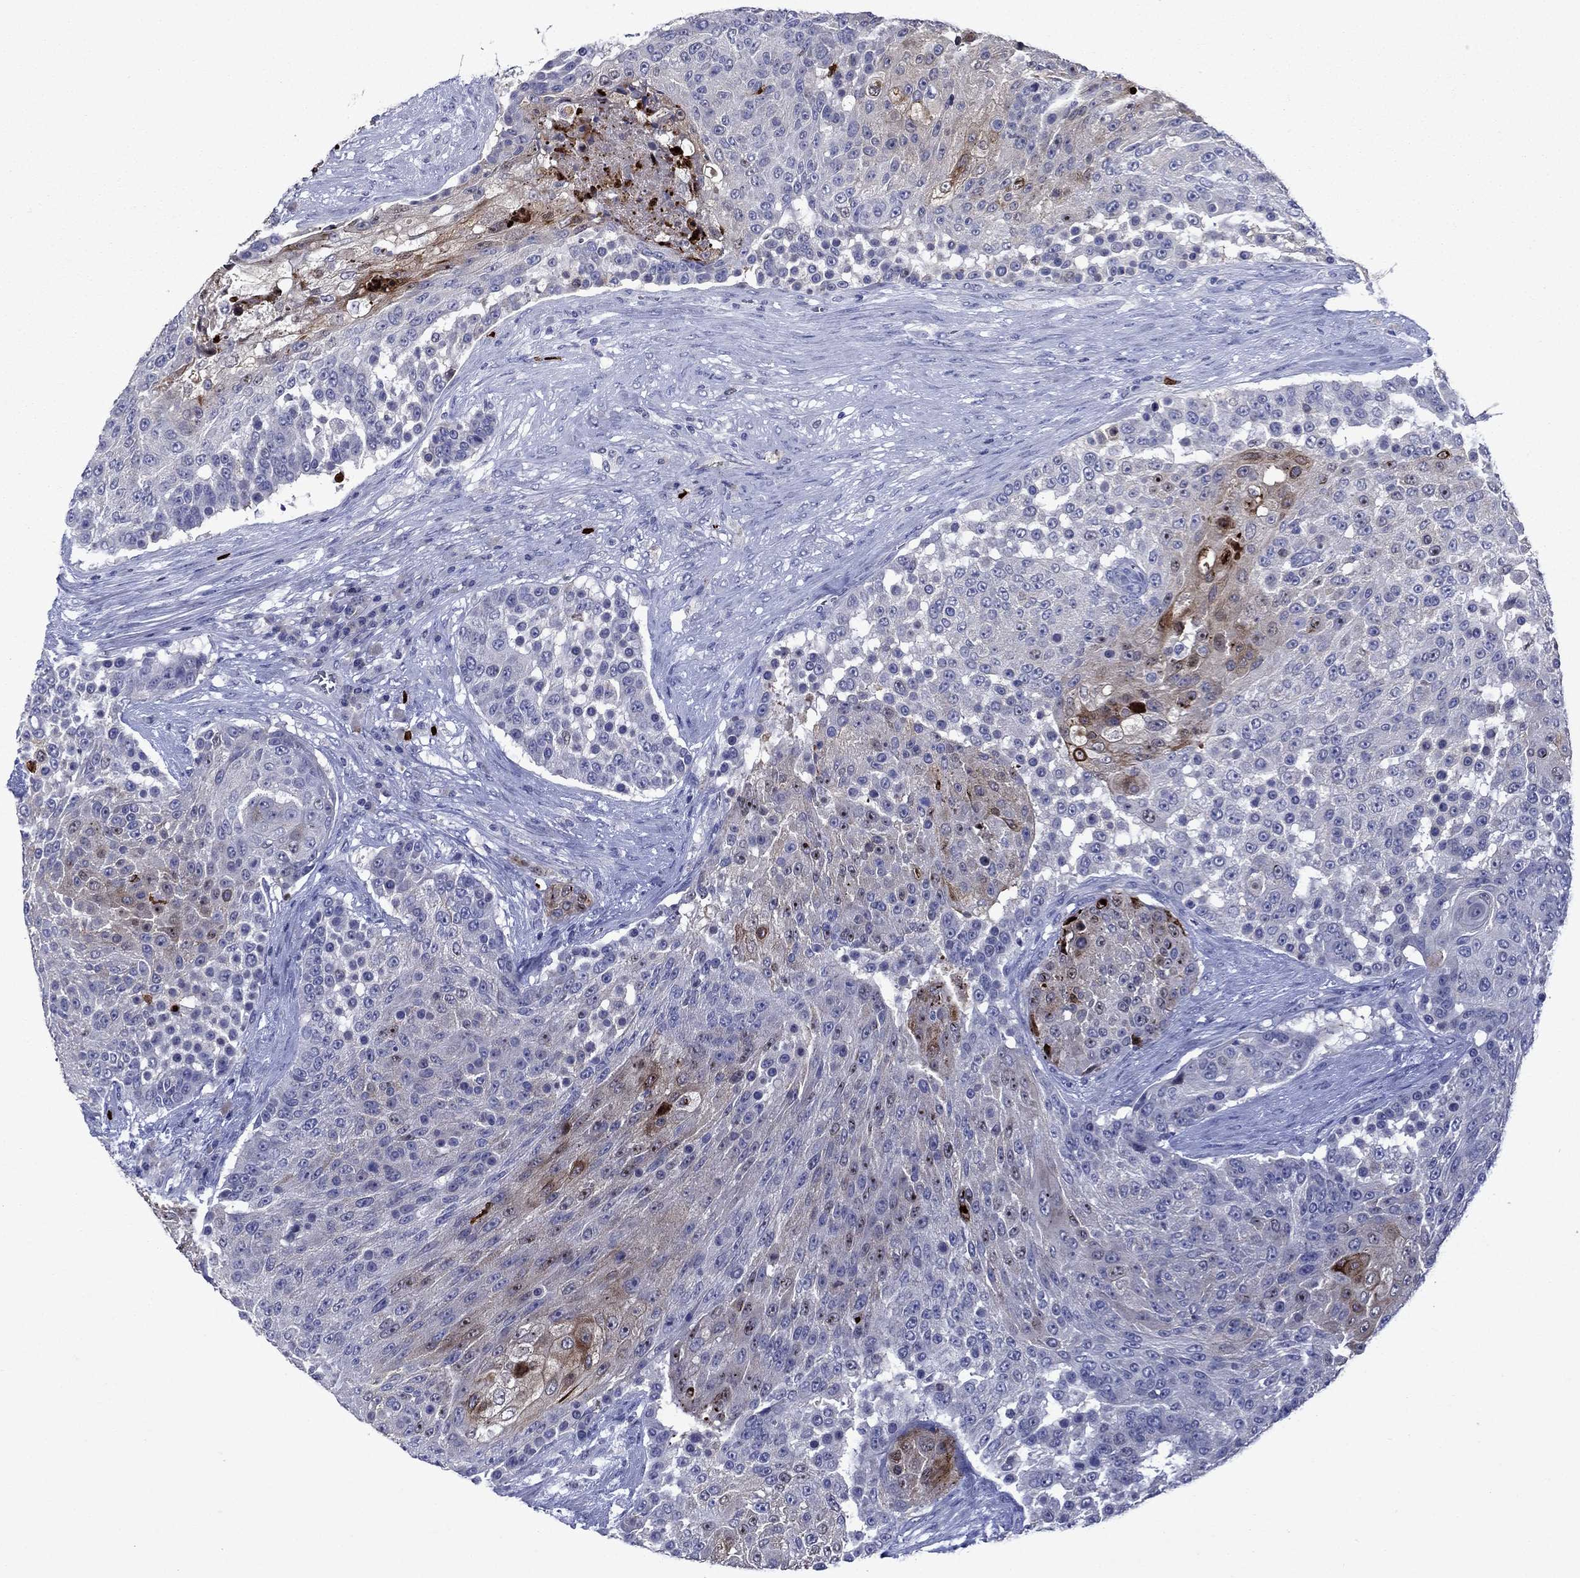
{"staining": {"intensity": "moderate", "quantity": "<25%", "location": "cytoplasmic/membranous"}, "tissue": "urothelial cancer", "cell_type": "Tumor cells", "image_type": "cancer", "snomed": [{"axis": "morphology", "description": "Urothelial carcinoma, High grade"}, {"axis": "topography", "description": "Urinary bladder"}], "caption": "Human high-grade urothelial carcinoma stained for a protein (brown) reveals moderate cytoplasmic/membranous positive staining in approximately <25% of tumor cells.", "gene": "IRF5", "patient": {"sex": "female", "age": 63}}